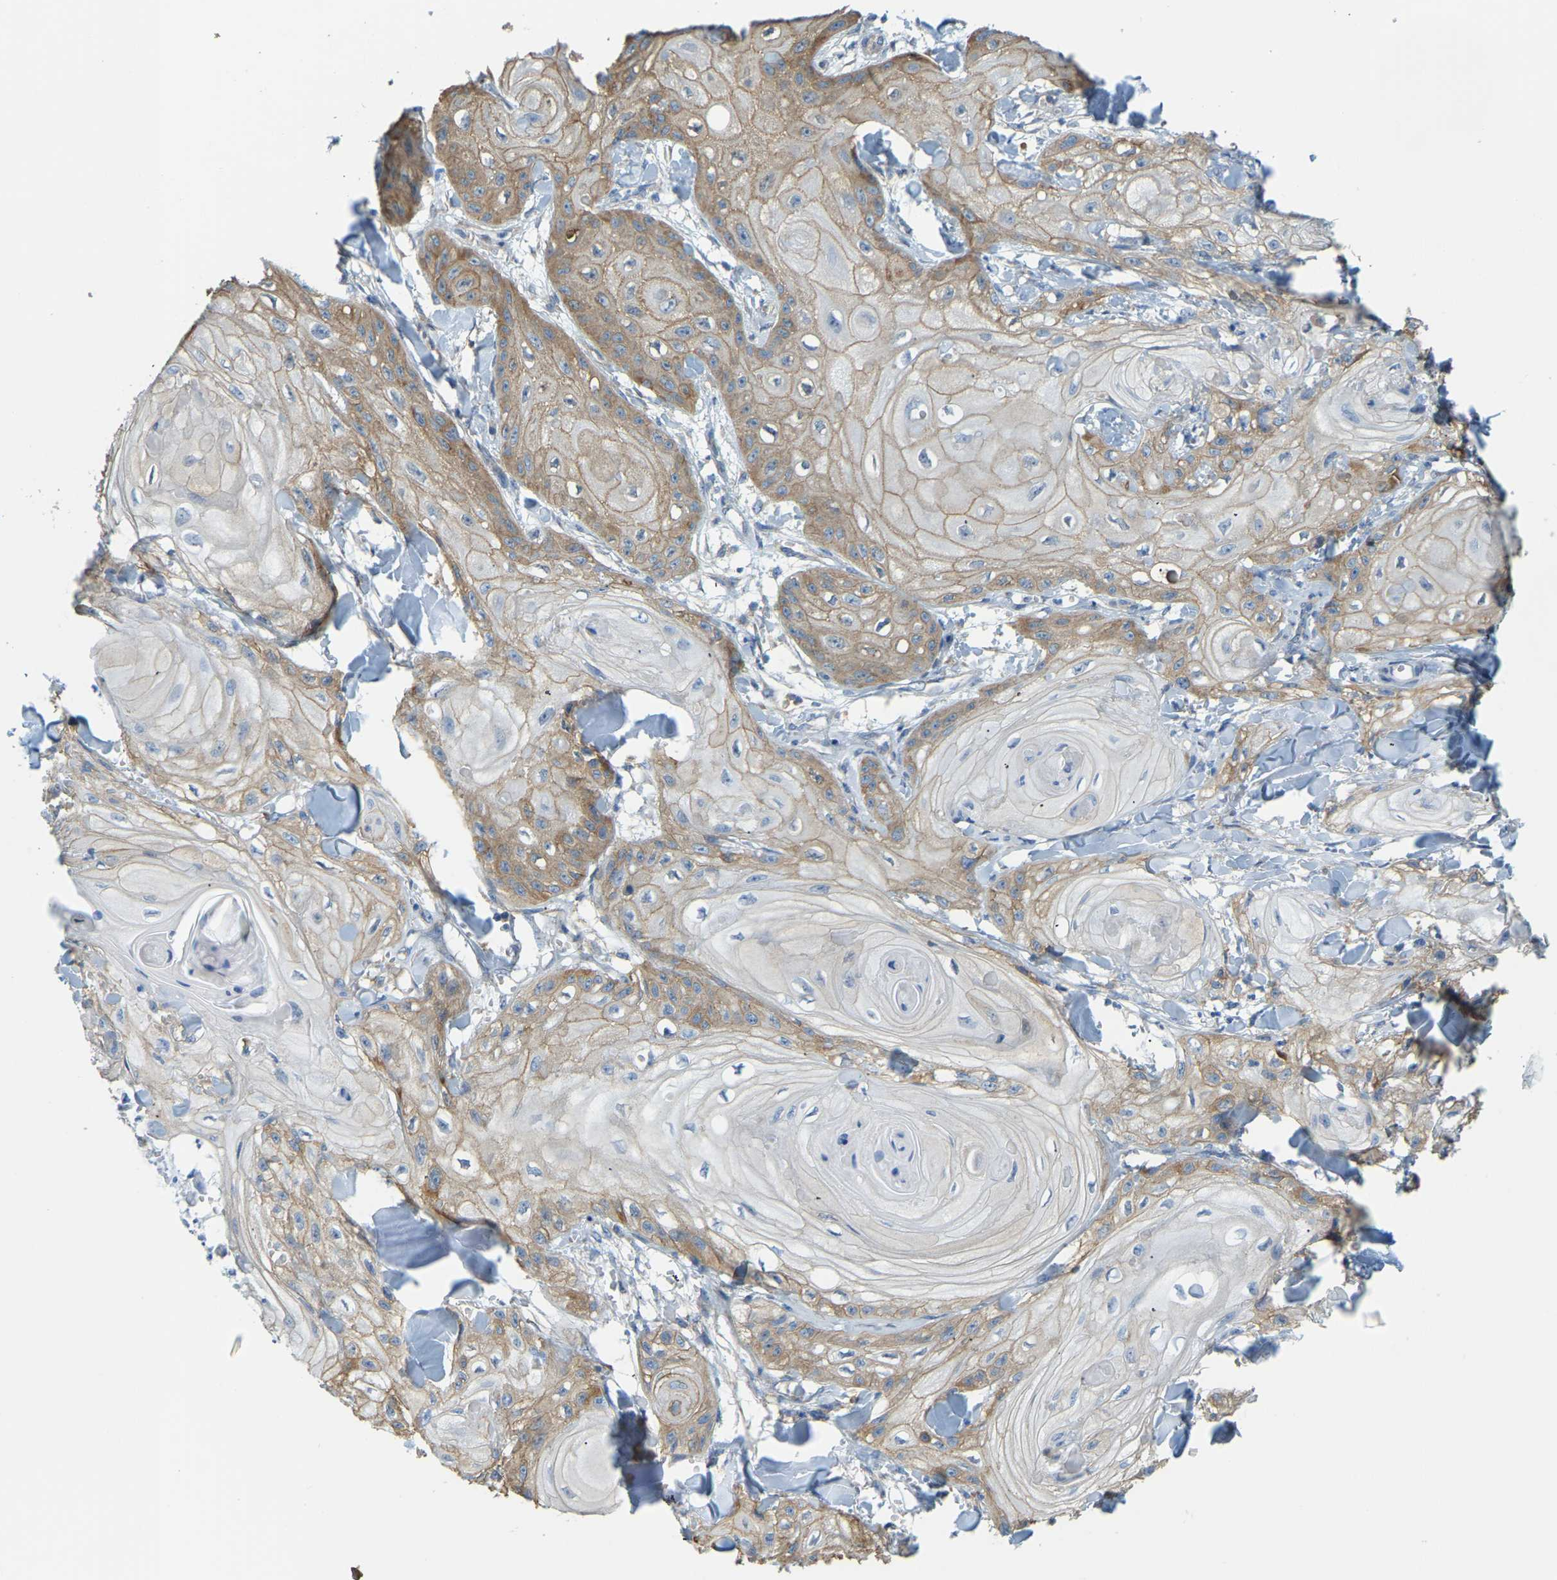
{"staining": {"intensity": "moderate", "quantity": ">75%", "location": "cytoplasmic/membranous"}, "tissue": "skin cancer", "cell_type": "Tumor cells", "image_type": "cancer", "snomed": [{"axis": "morphology", "description": "Squamous cell carcinoma, NOS"}, {"axis": "topography", "description": "Skin"}], "caption": "Human skin cancer (squamous cell carcinoma) stained with a protein marker exhibits moderate staining in tumor cells.", "gene": "AHNAK", "patient": {"sex": "male", "age": 74}}